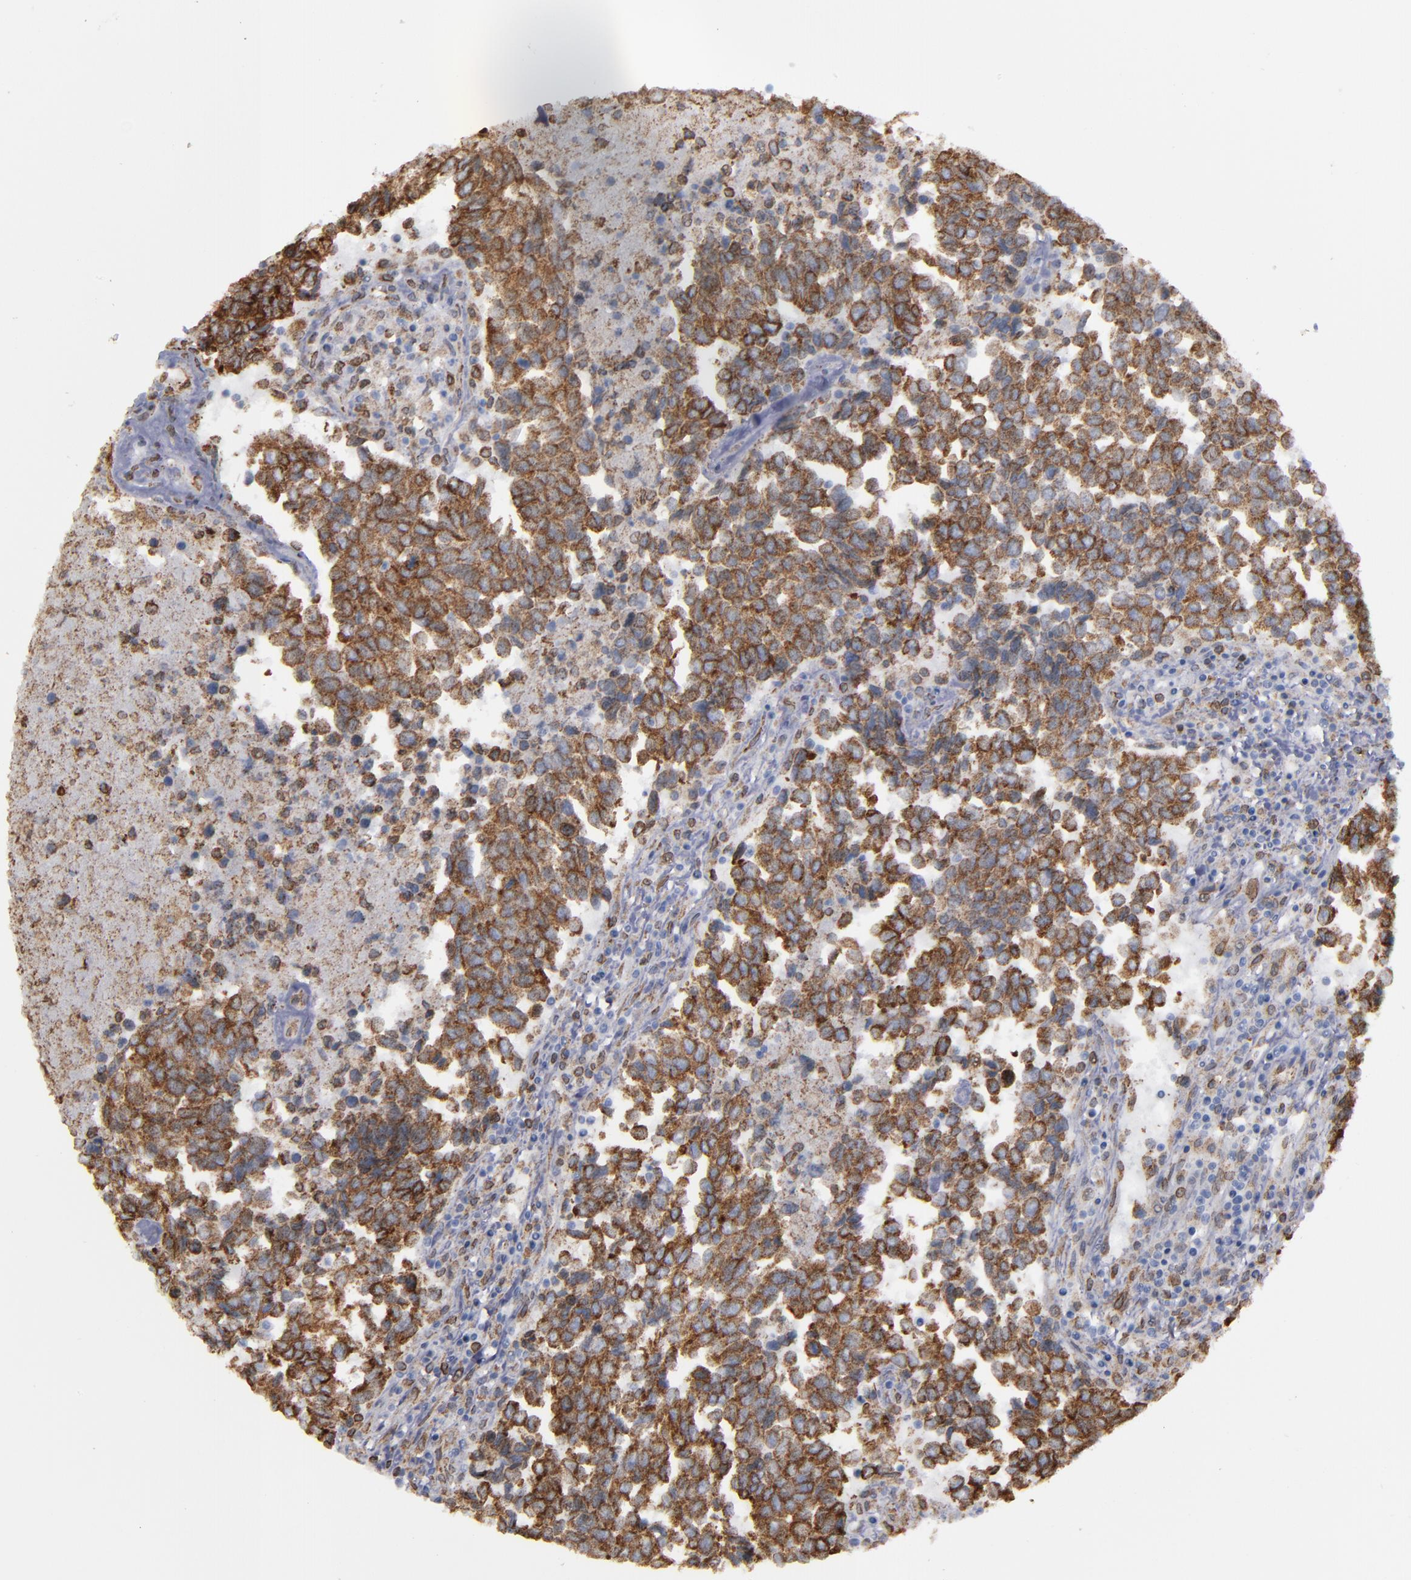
{"staining": {"intensity": "strong", "quantity": ">75%", "location": "cytoplasmic/membranous"}, "tissue": "urothelial cancer", "cell_type": "Tumor cells", "image_type": "cancer", "snomed": [{"axis": "morphology", "description": "Urothelial carcinoma, High grade"}, {"axis": "topography", "description": "Urinary bladder"}], "caption": "Immunohistochemistry (IHC) histopathology image of urothelial cancer stained for a protein (brown), which reveals high levels of strong cytoplasmic/membranous positivity in about >75% of tumor cells.", "gene": "ERLIN2", "patient": {"sex": "male", "age": 86}}